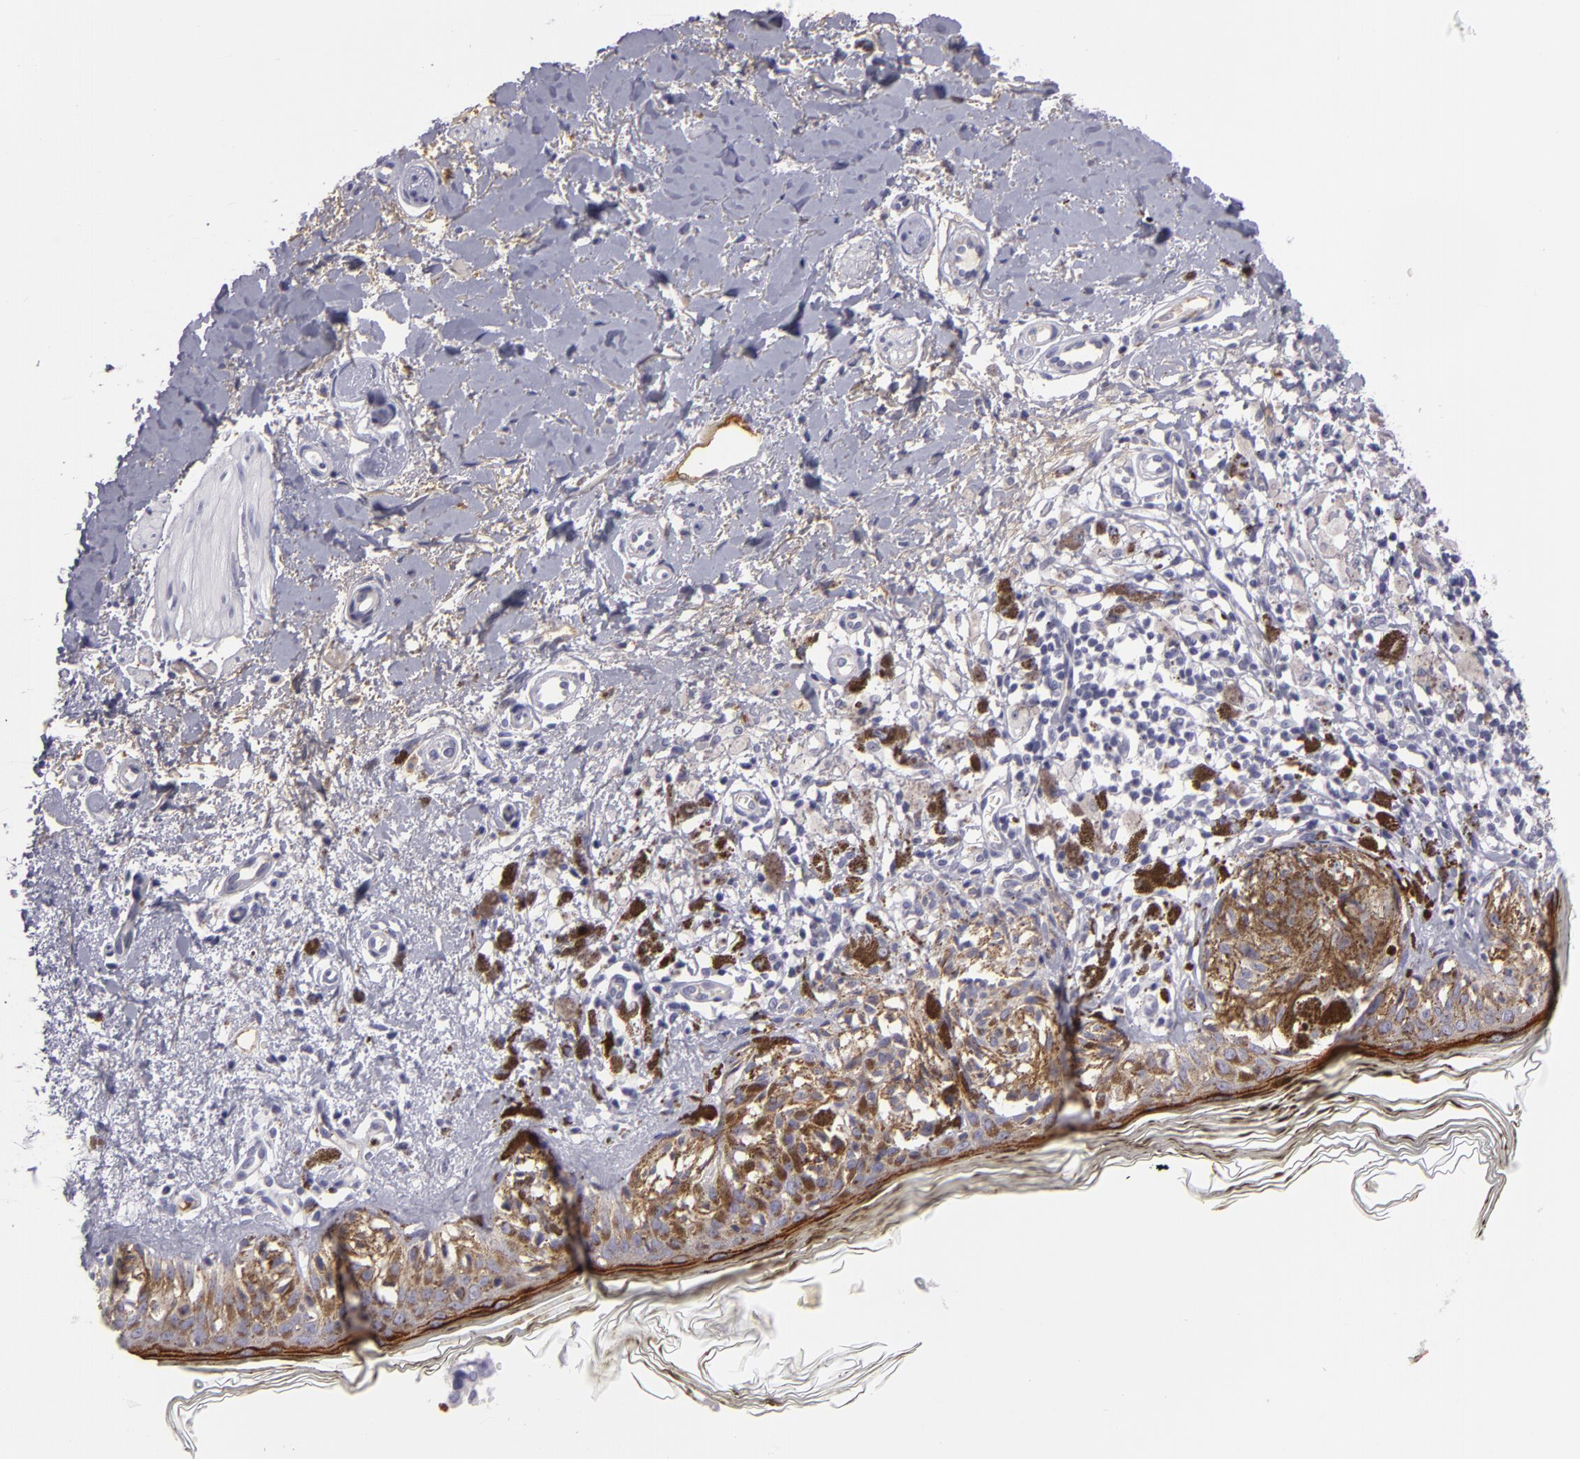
{"staining": {"intensity": "negative", "quantity": "none", "location": "none"}, "tissue": "melanoma", "cell_type": "Tumor cells", "image_type": "cancer", "snomed": [{"axis": "morphology", "description": "Malignant melanoma, NOS"}, {"axis": "topography", "description": "Skin"}], "caption": "Histopathology image shows no protein expression in tumor cells of malignant melanoma tissue.", "gene": "CTNNB1", "patient": {"sex": "male", "age": 88}}